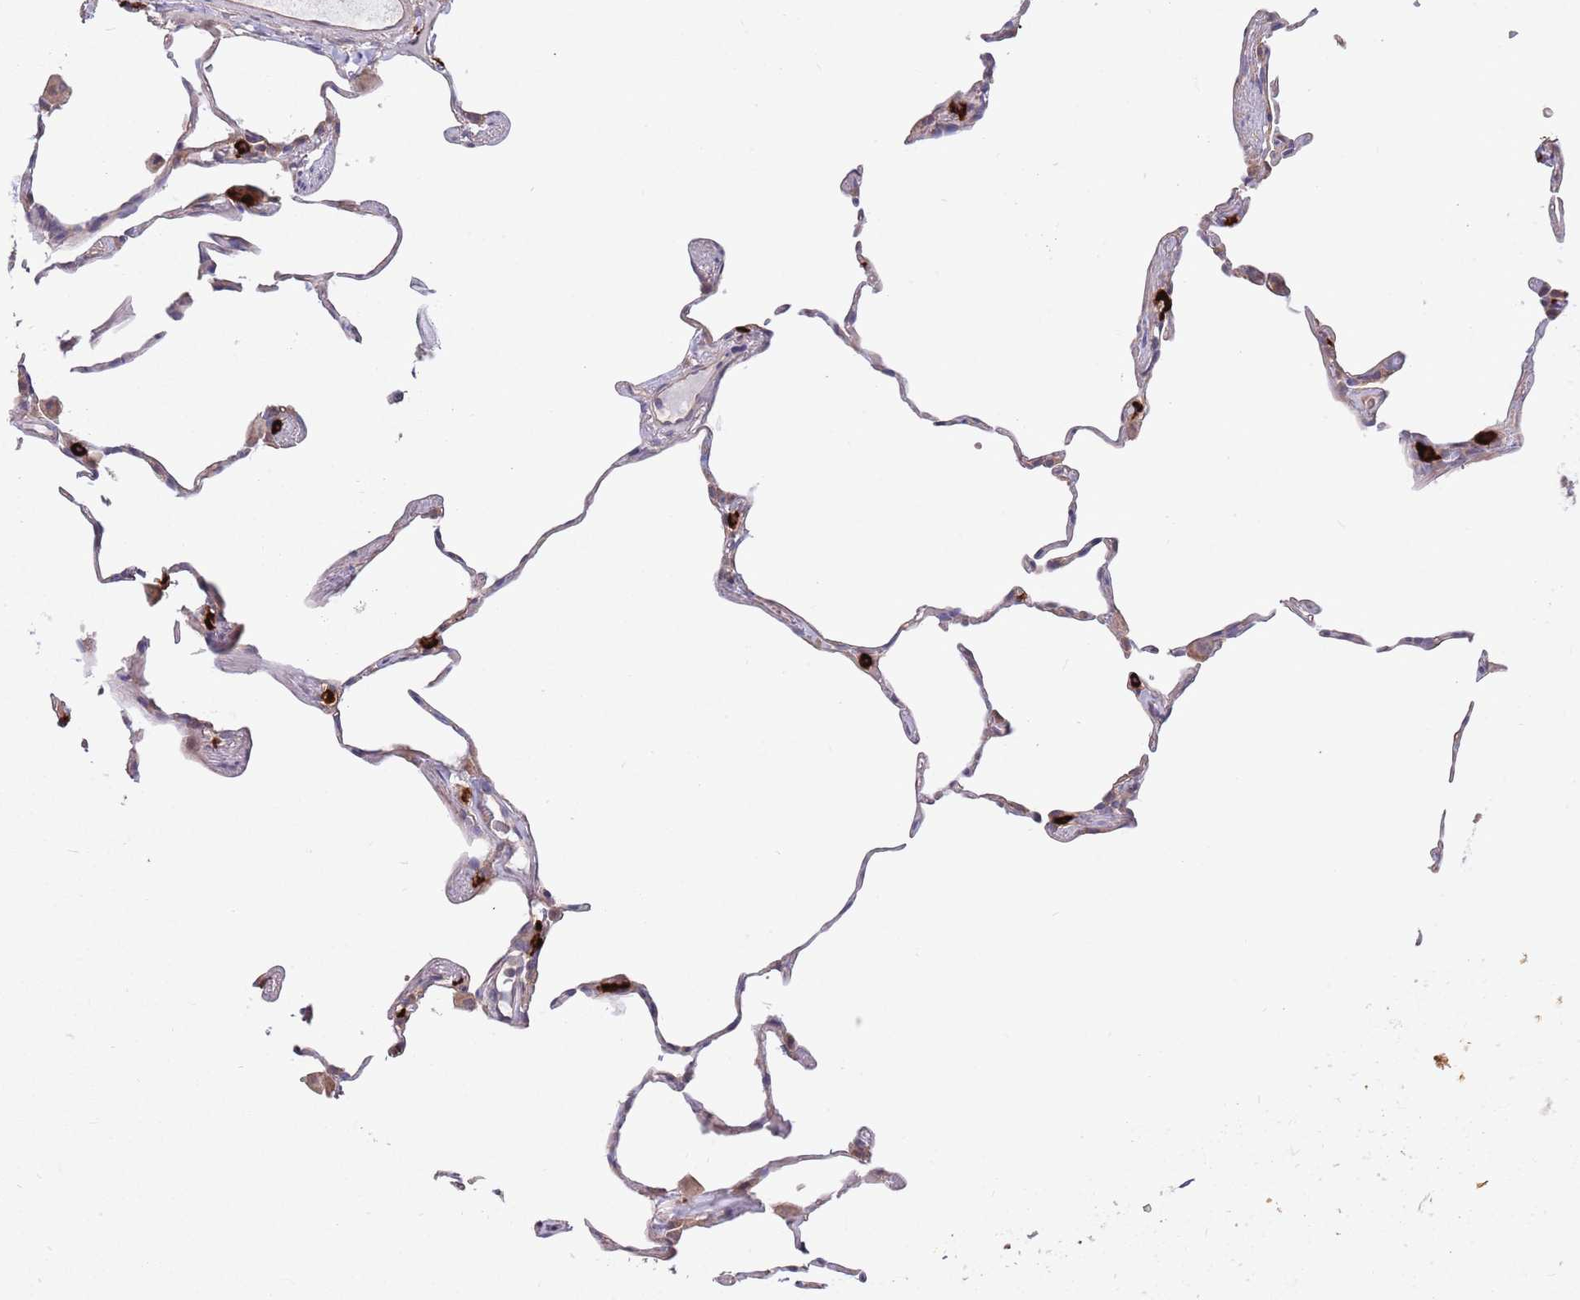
{"staining": {"intensity": "strong", "quantity": "<25%", "location": "cytoplasmic/membranous"}, "tissue": "lung", "cell_type": "Alveolar cells", "image_type": "normal", "snomed": [{"axis": "morphology", "description": "Normal tissue, NOS"}, {"axis": "topography", "description": "Lung"}], "caption": "This photomicrograph shows benign lung stained with immunohistochemistry to label a protein in brown. The cytoplasmic/membranous of alveolar cells show strong positivity for the protein. Nuclei are counter-stained blue.", "gene": "MARVELD2", "patient": {"sex": "female", "age": 57}}